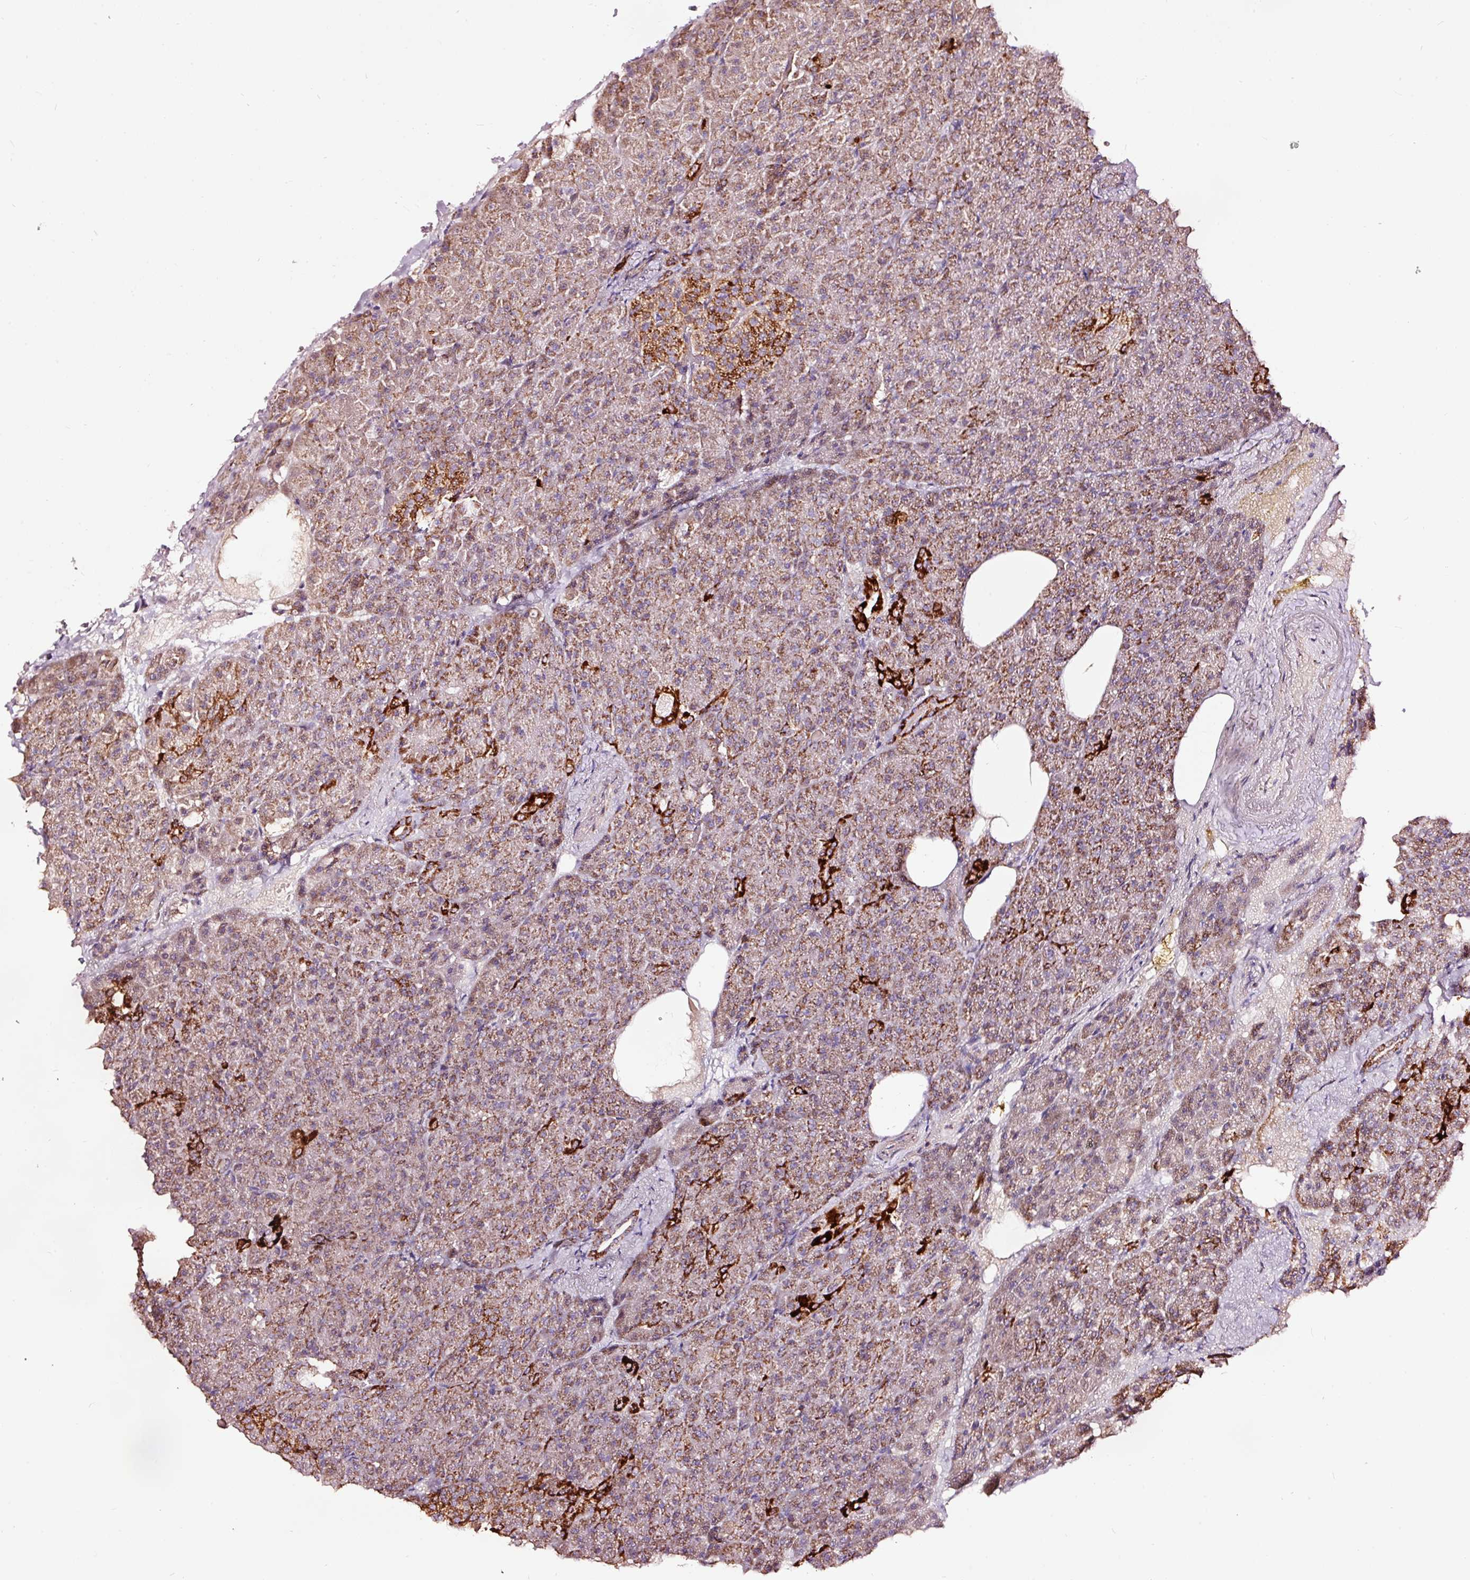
{"staining": {"intensity": "moderate", "quantity": ">75%", "location": "cytoplasmic/membranous"}, "tissue": "pancreas", "cell_type": "Exocrine glandular cells", "image_type": "normal", "snomed": [{"axis": "morphology", "description": "Normal tissue, NOS"}, {"axis": "topography", "description": "Pancreas"}], "caption": "Pancreas stained with DAB (3,3'-diaminobenzidine) IHC reveals medium levels of moderate cytoplasmic/membranous staining in about >75% of exocrine glandular cells. The protein of interest is shown in brown color, while the nuclei are stained blue.", "gene": "TPM1", "patient": {"sex": "female", "age": 74}}